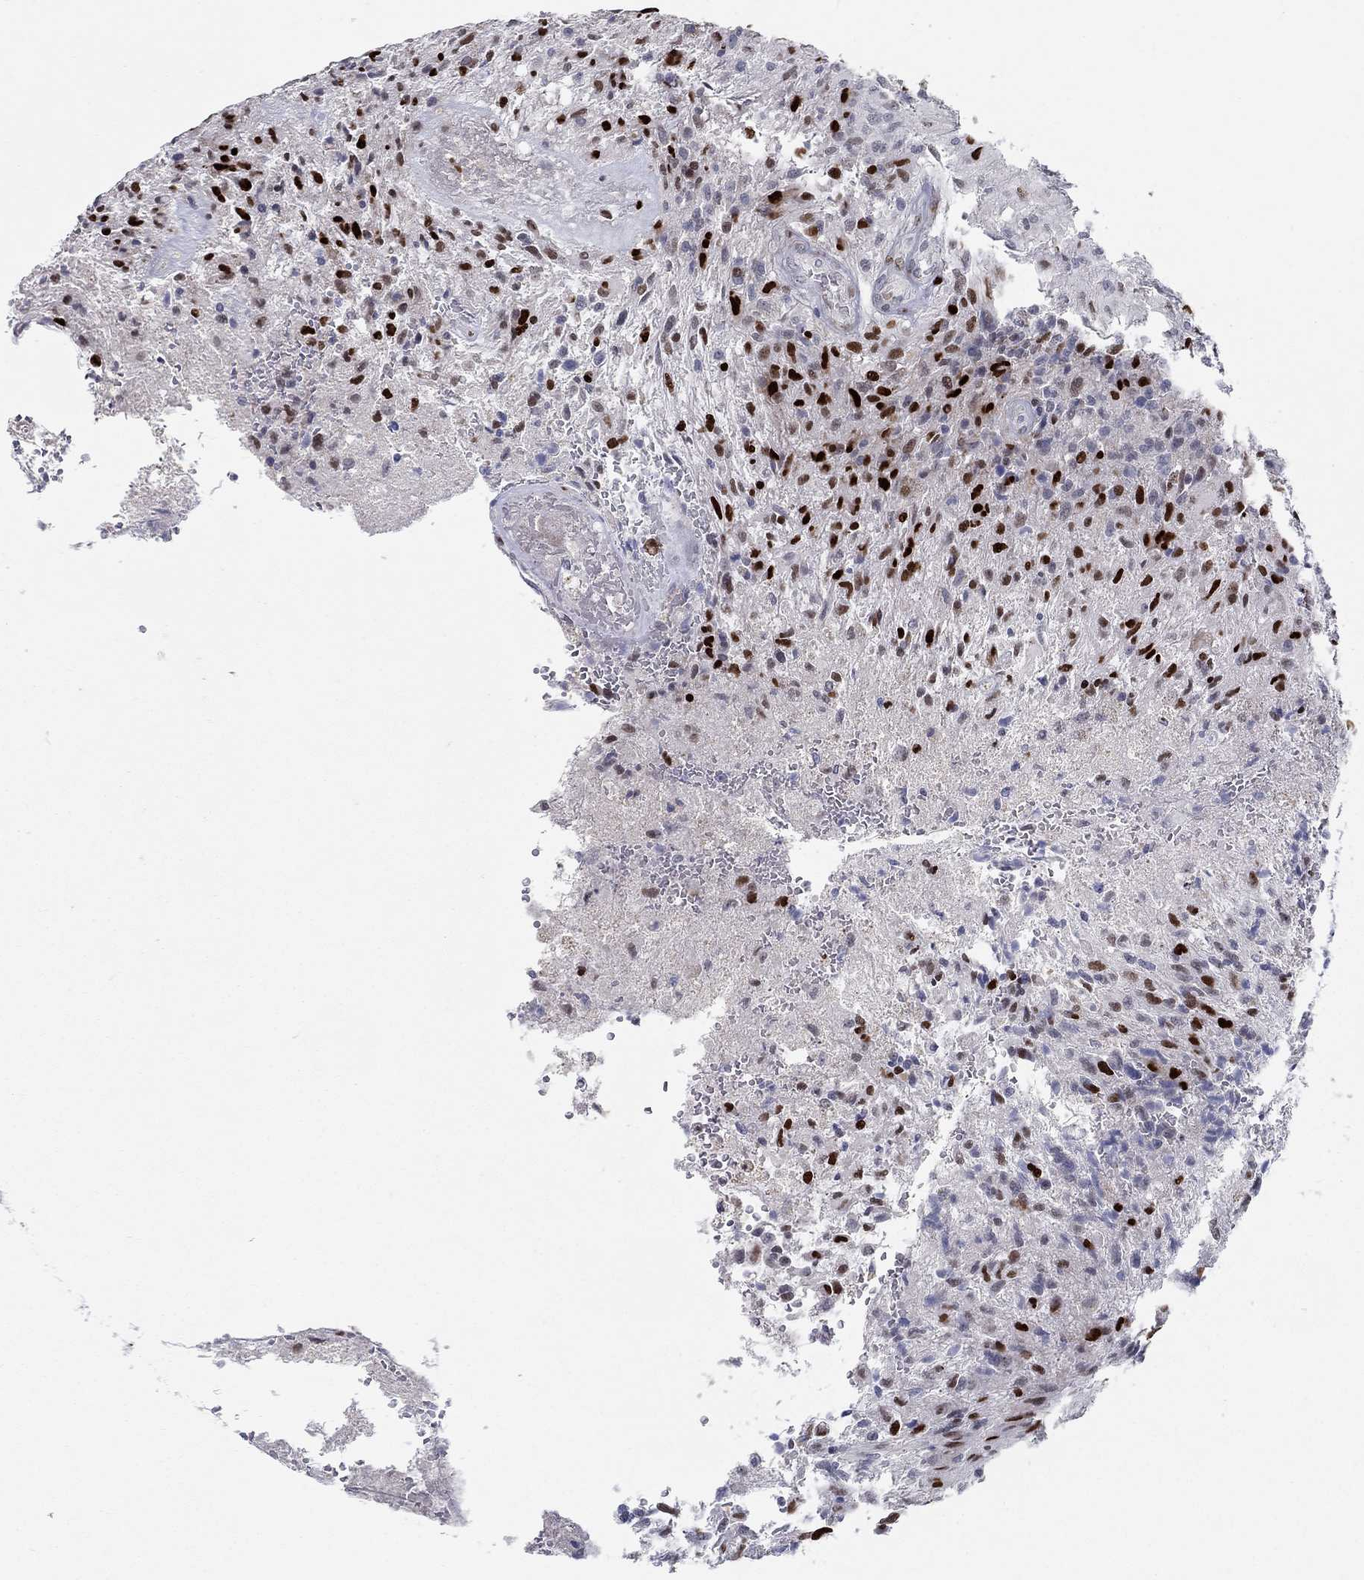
{"staining": {"intensity": "strong", "quantity": "25%-75%", "location": "nuclear"}, "tissue": "glioma", "cell_type": "Tumor cells", "image_type": "cancer", "snomed": [{"axis": "morphology", "description": "Glioma, malignant, High grade"}, {"axis": "topography", "description": "Brain"}], "caption": "Strong nuclear staining is appreciated in approximately 25%-75% of tumor cells in glioma.", "gene": "RAPGEF5", "patient": {"sex": "male", "age": 56}}